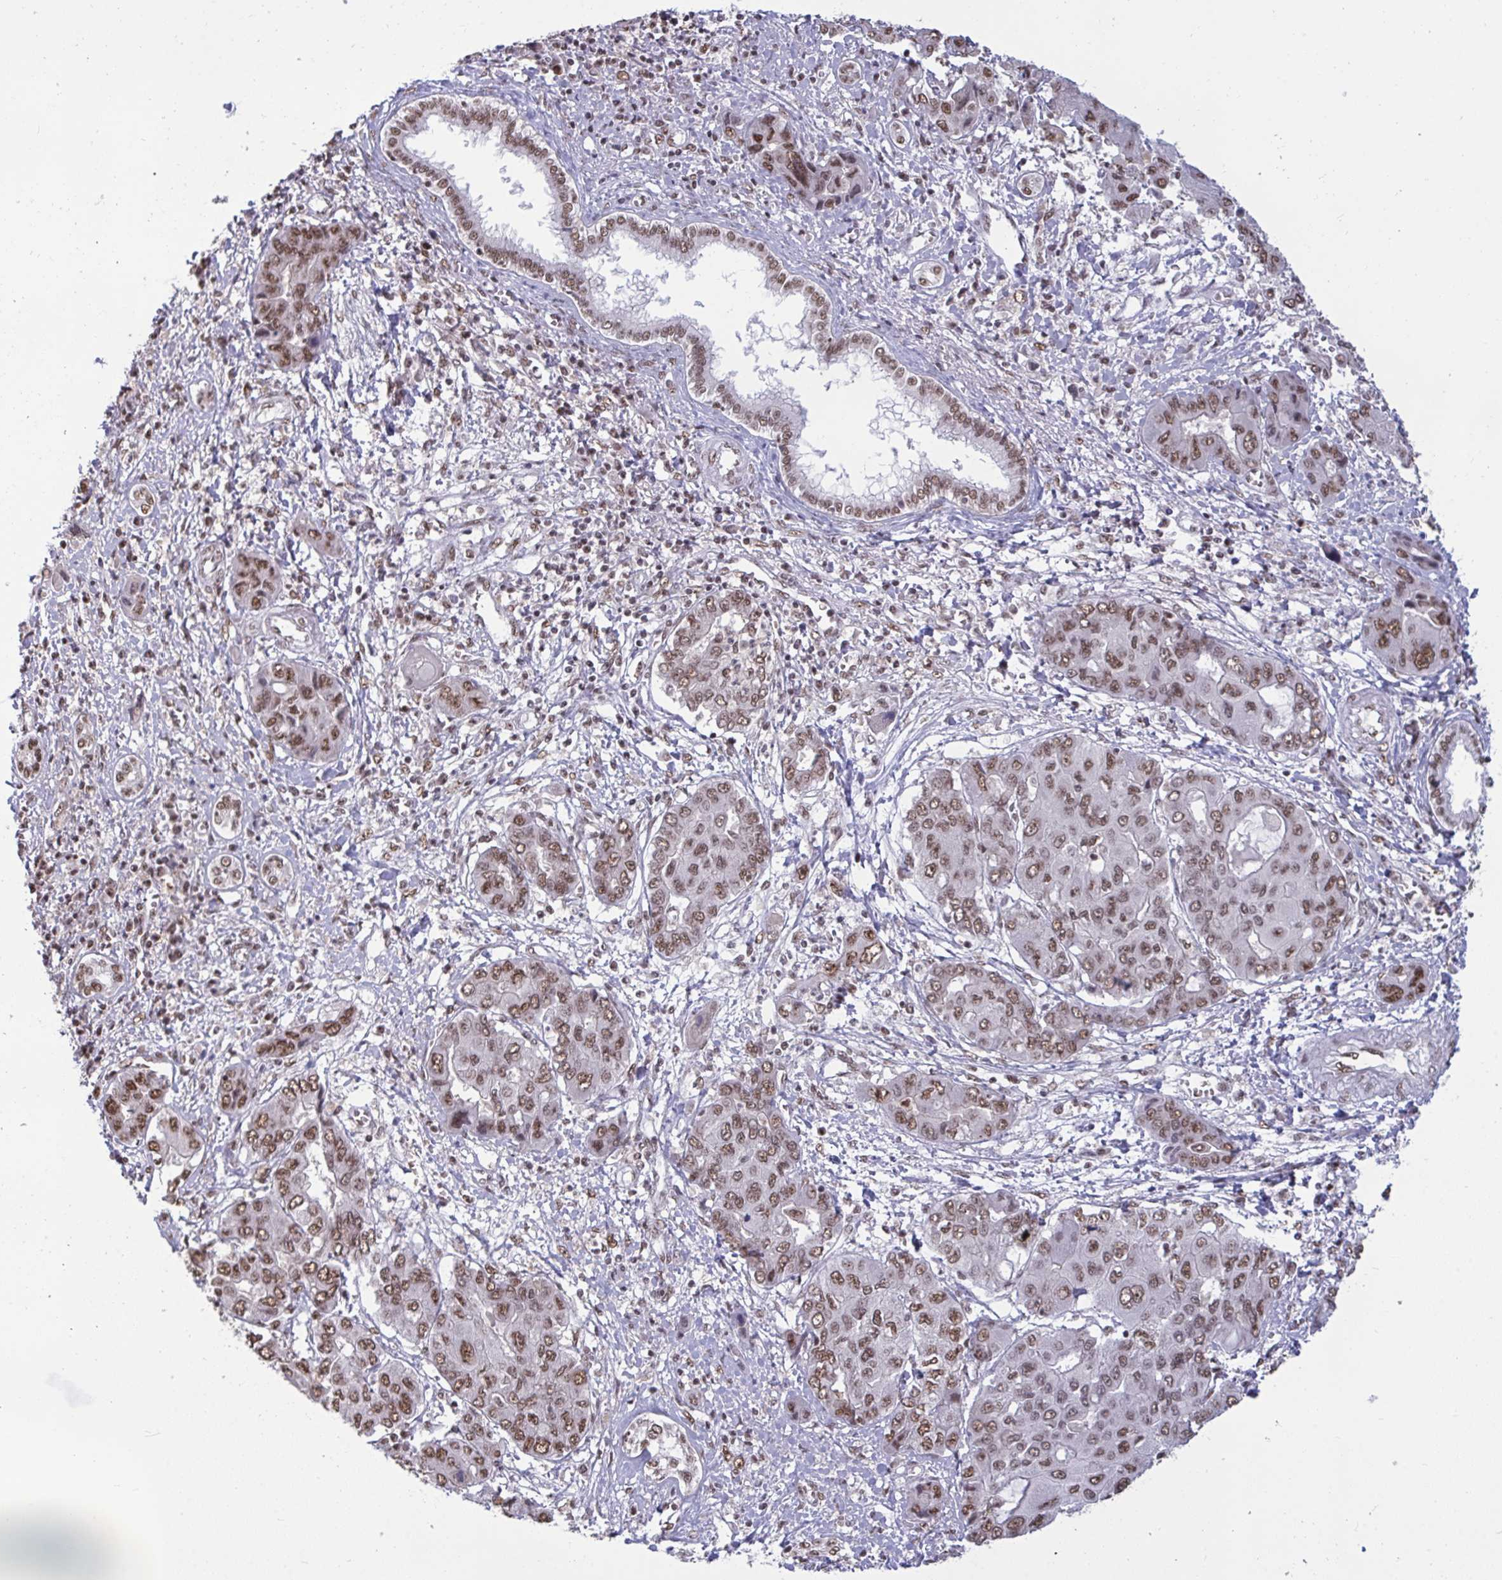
{"staining": {"intensity": "moderate", "quantity": ">75%", "location": "nuclear"}, "tissue": "liver cancer", "cell_type": "Tumor cells", "image_type": "cancer", "snomed": [{"axis": "morphology", "description": "Cholangiocarcinoma"}, {"axis": "topography", "description": "Liver"}], "caption": "Liver cancer (cholangiocarcinoma) stained with a protein marker exhibits moderate staining in tumor cells.", "gene": "PUF60", "patient": {"sex": "male", "age": 67}}